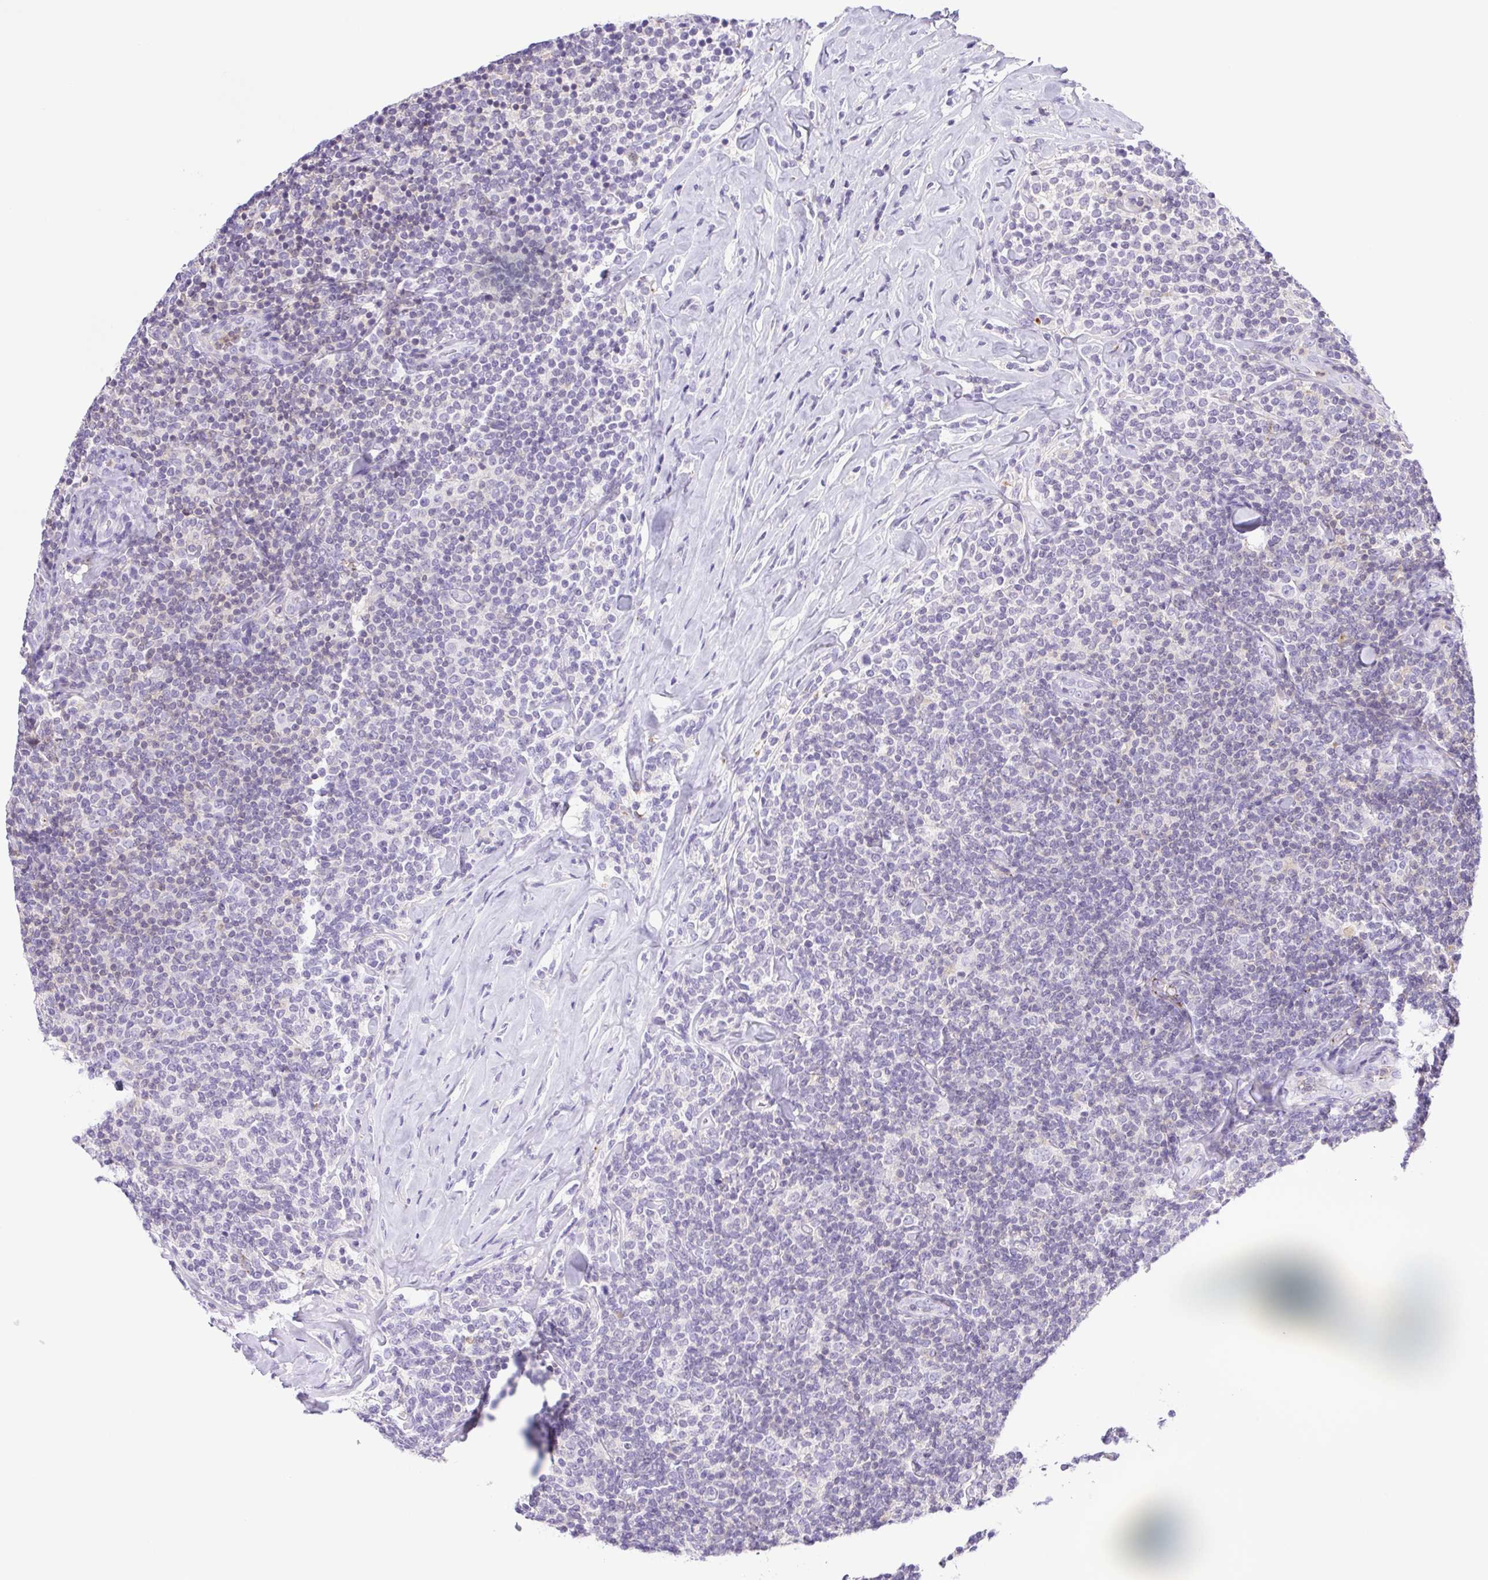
{"staining": {"intensity": "negative", "quantity": "none", "location": "none"}, "tissue": "lymphoma", "cell_type": "Tumor cells", "image_type": "cancer", "snomed": [{"axis": "morphology", "description": "Malignant lymphoma, non-Hodgkin's type, Low grade"}, {"axis": "topography", "description": "Lymph node"}], "caption": "An image of low-grade malignant lymphoma, non-Hodgkin's type stained for a protein displays no brown staining in tumor cells.", "gene": "SYNPR", "patient": {"sex": "female", "age": 56}}